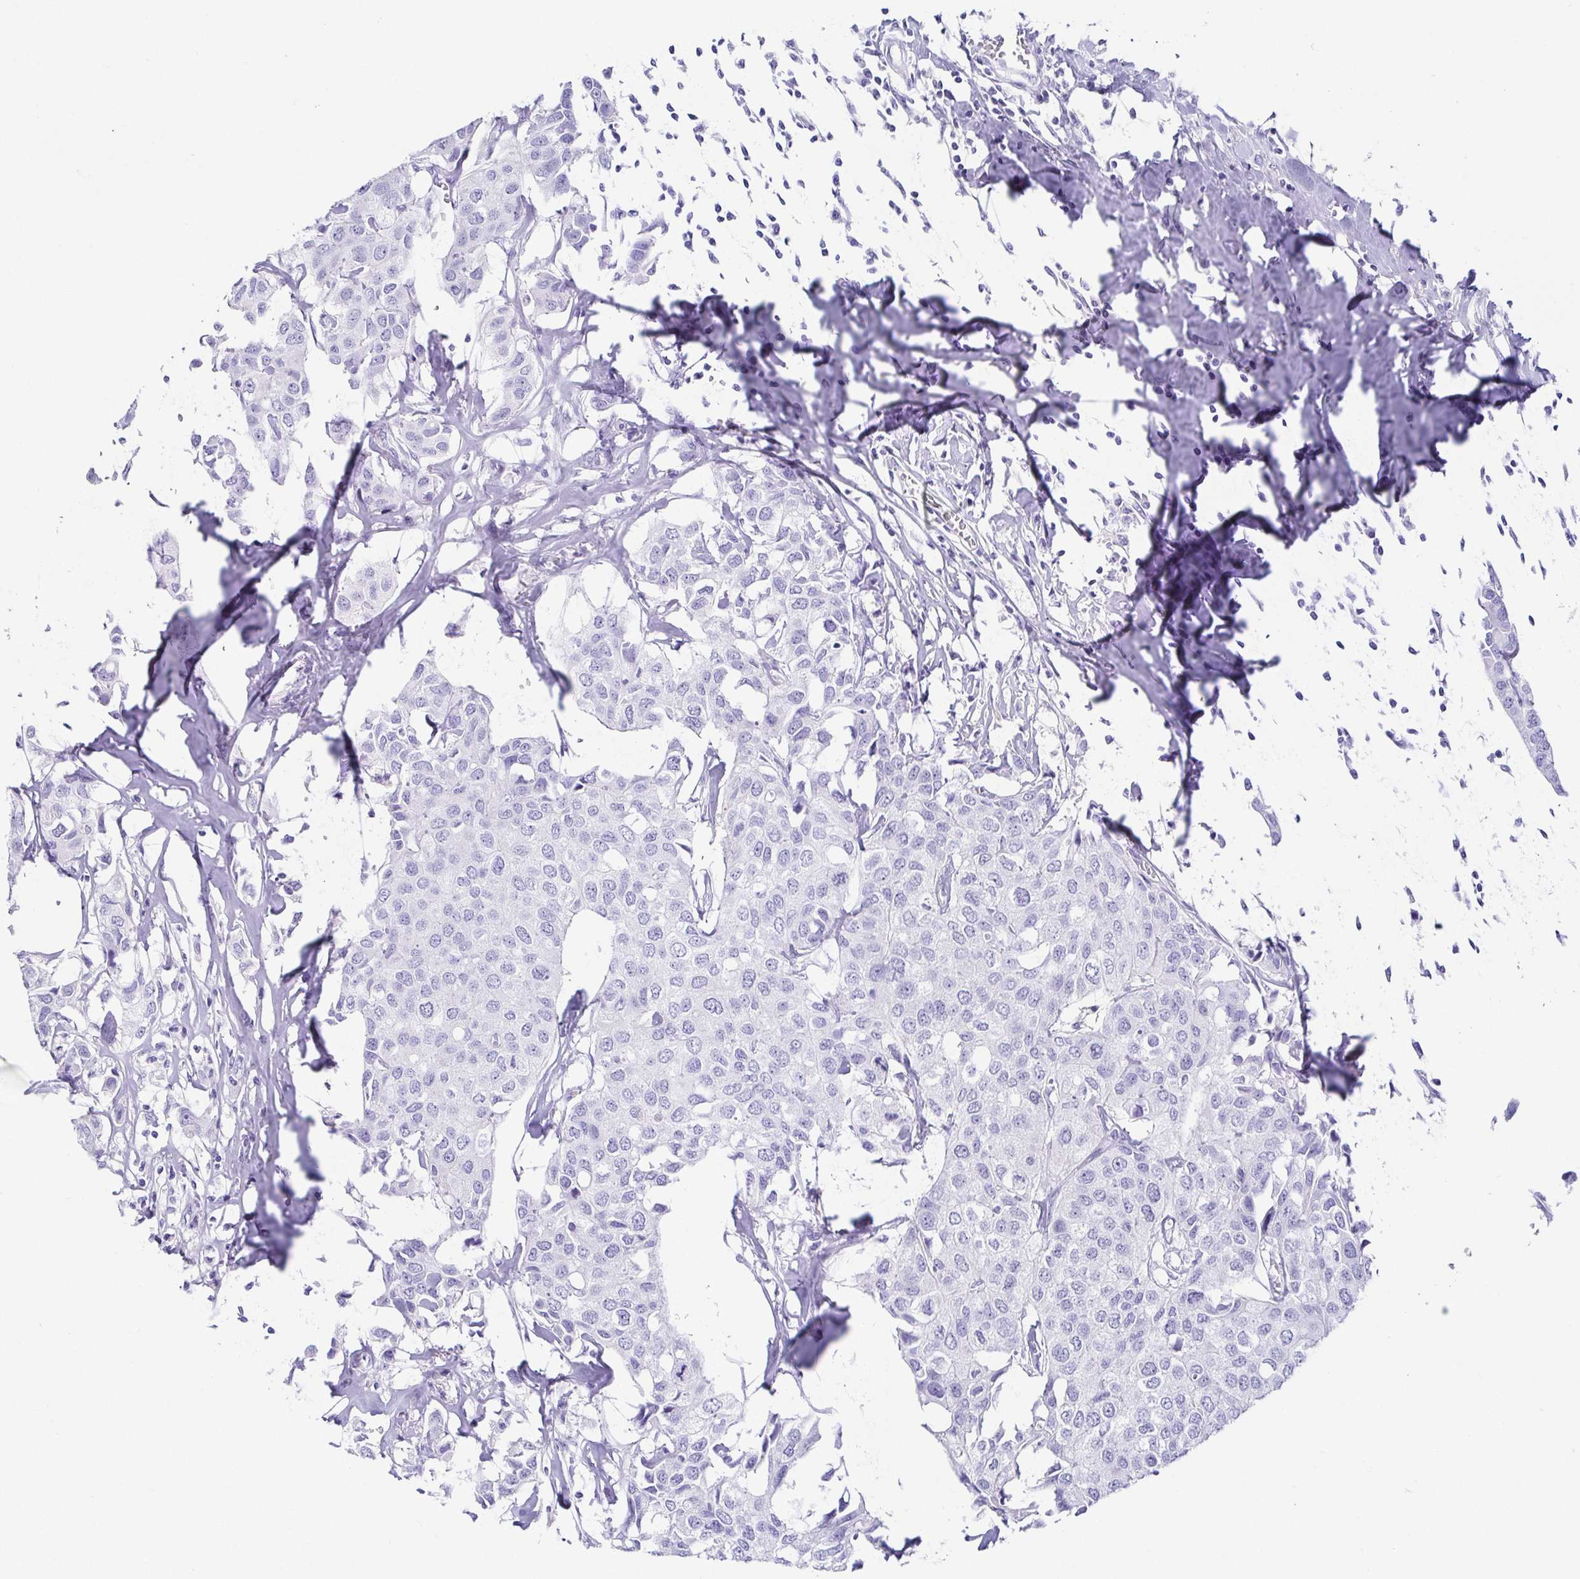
{"staining": {"intensity": "negative", "quantity": "none", "location": "none"}, "tissue": "breast cancer", "cell_type": "Tumor cells", "image_type": "cancer", "snomed": [{"axis": "morphology", "description": "Duct carcinoma"}, {"axis": "topography", "description": "Breast"}], "caption": "A micrograph of human breast cancer (intraductal carcinoma) is negative for staining in tumor cells.", "gene": "CD164L2", "patient": {"sex": "female", "age": 80}}